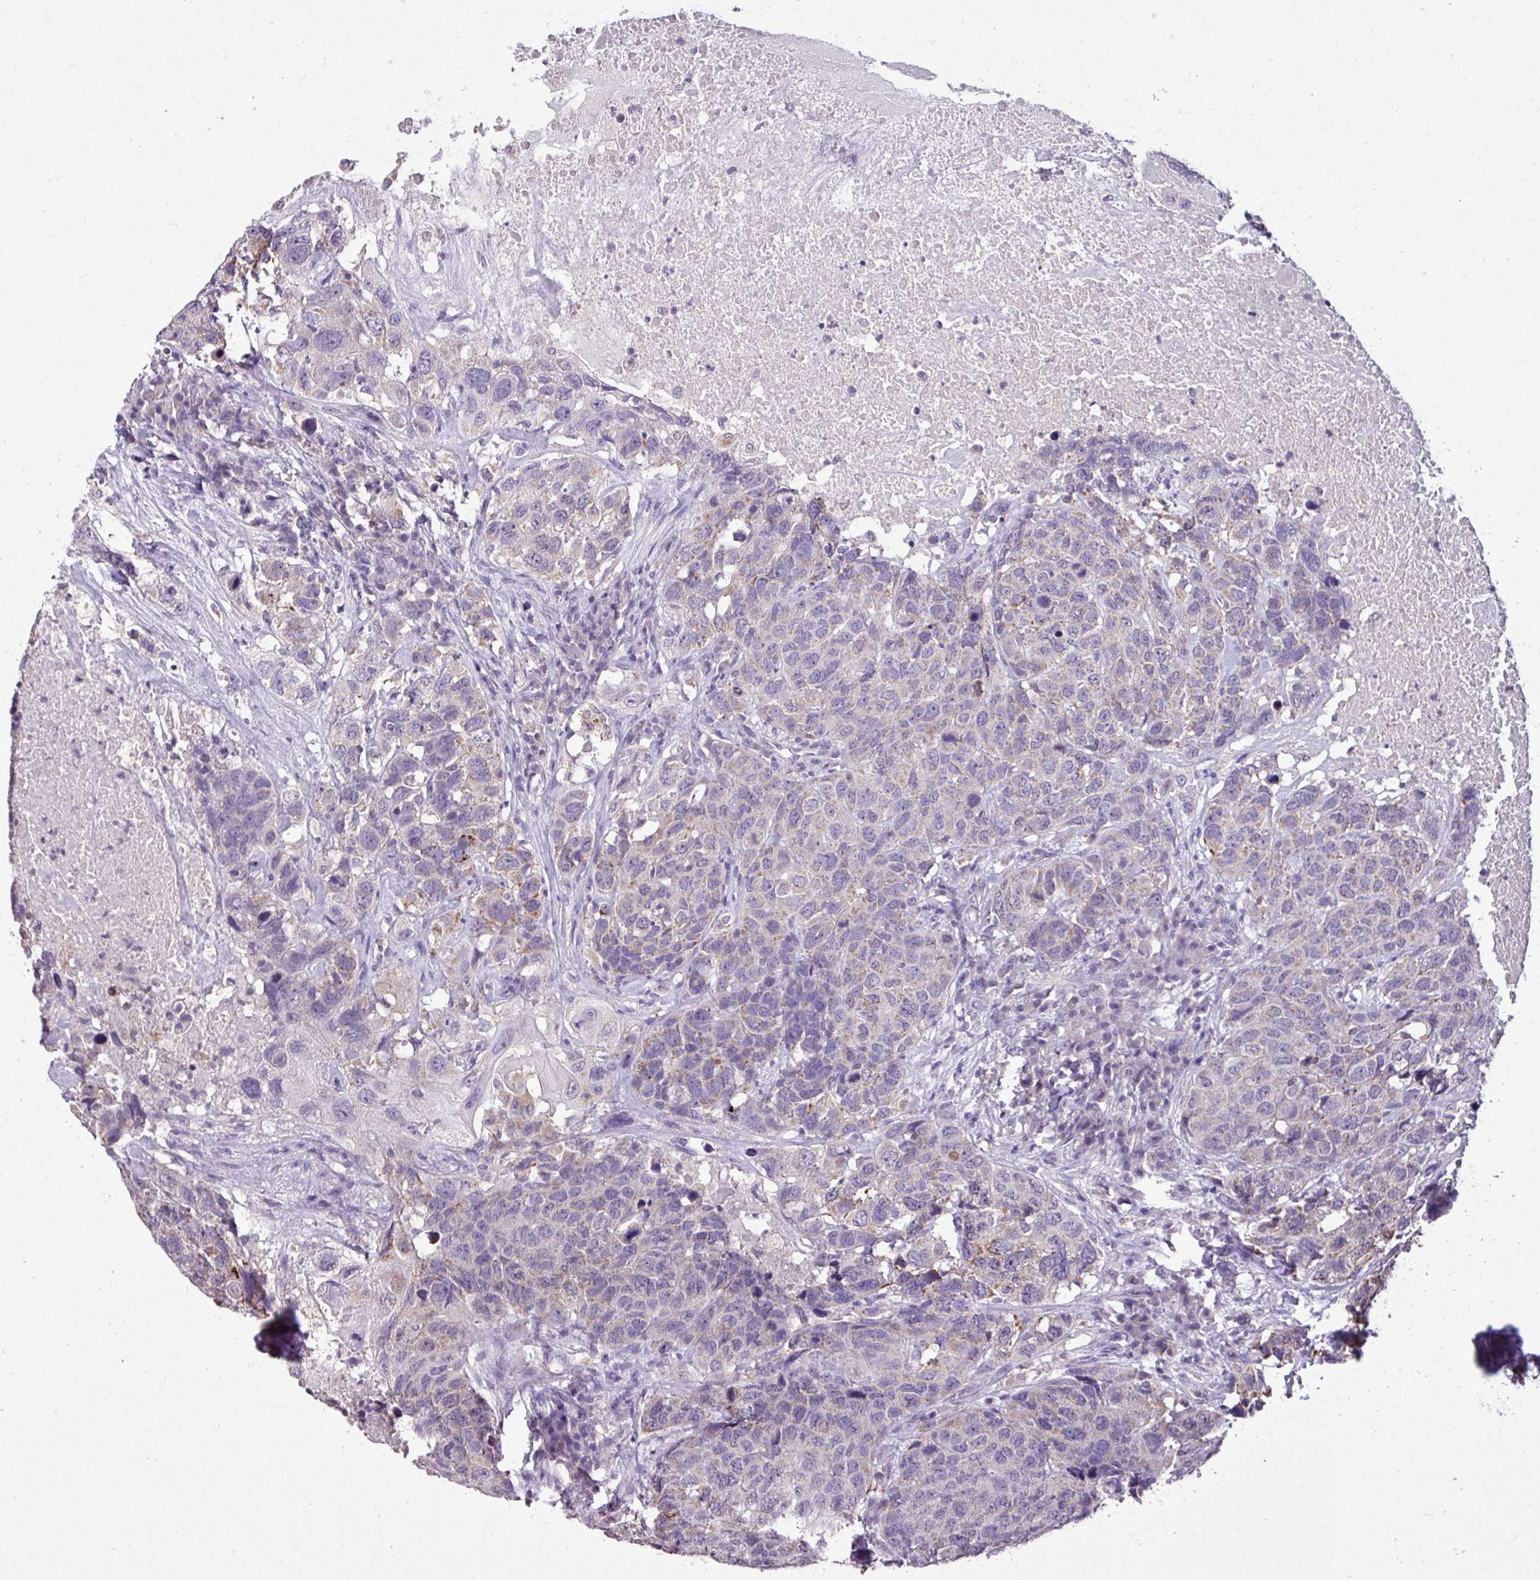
{"staining": {"intensity": "moderate", "quantity": "<25%", "location": "cytoplasmic/membranous"}, "tissue": "head and neck cancer", "cell_type": "Tumor cells", "image_type": "cancer", "snomed": [{"axis": "morphology", "description": "Squamous cell carcinoma, NOS"}, {"axis": "topography", "description": "Head-Neck"}], "caption": "Head and neck cancer tissue demonstrates moderate cytoplasmic/membranous expression in about <25% of tumor cells", "gene": "ALDH2", "patient": {"sex": "male", "age": 66}}